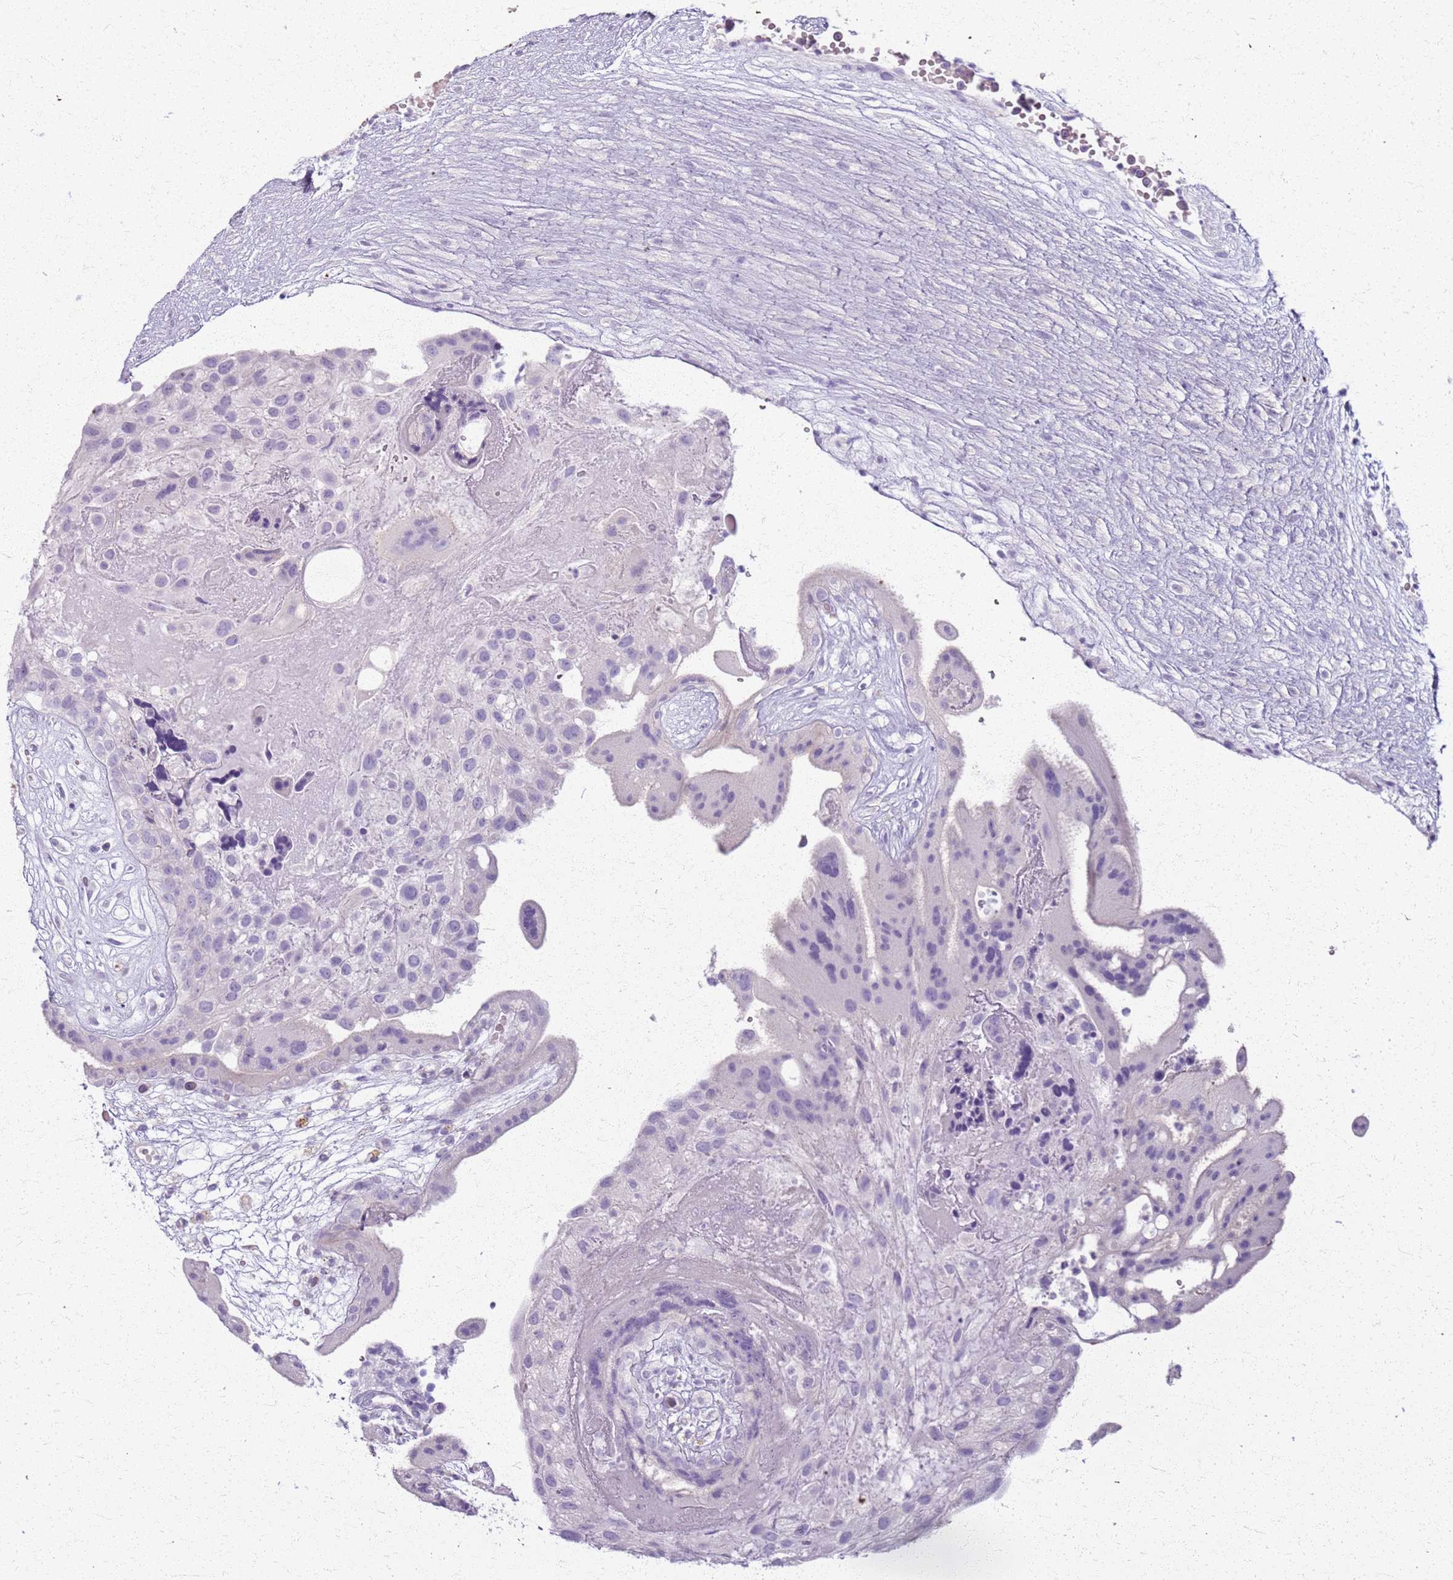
{"staining": {"intensity": "negative", "quantity": "none", "location": "none"}, "tissue": "placenta", "cell_type": "Decidual cells", "image_type": "normal", "snomed": [{"axis": "morphology", "description": "Normal tissue, NOS"}, {"axis": "topography", "description": "Placenta"}], "caption": "Immunohistochemistry (IHC) photomicrograph of unremarkable human placenta stained for a protein (brown), which shows no positivity in decidual cells.", "gene": "CSRP3", "patient": {"sex": "female", "age": 18}}